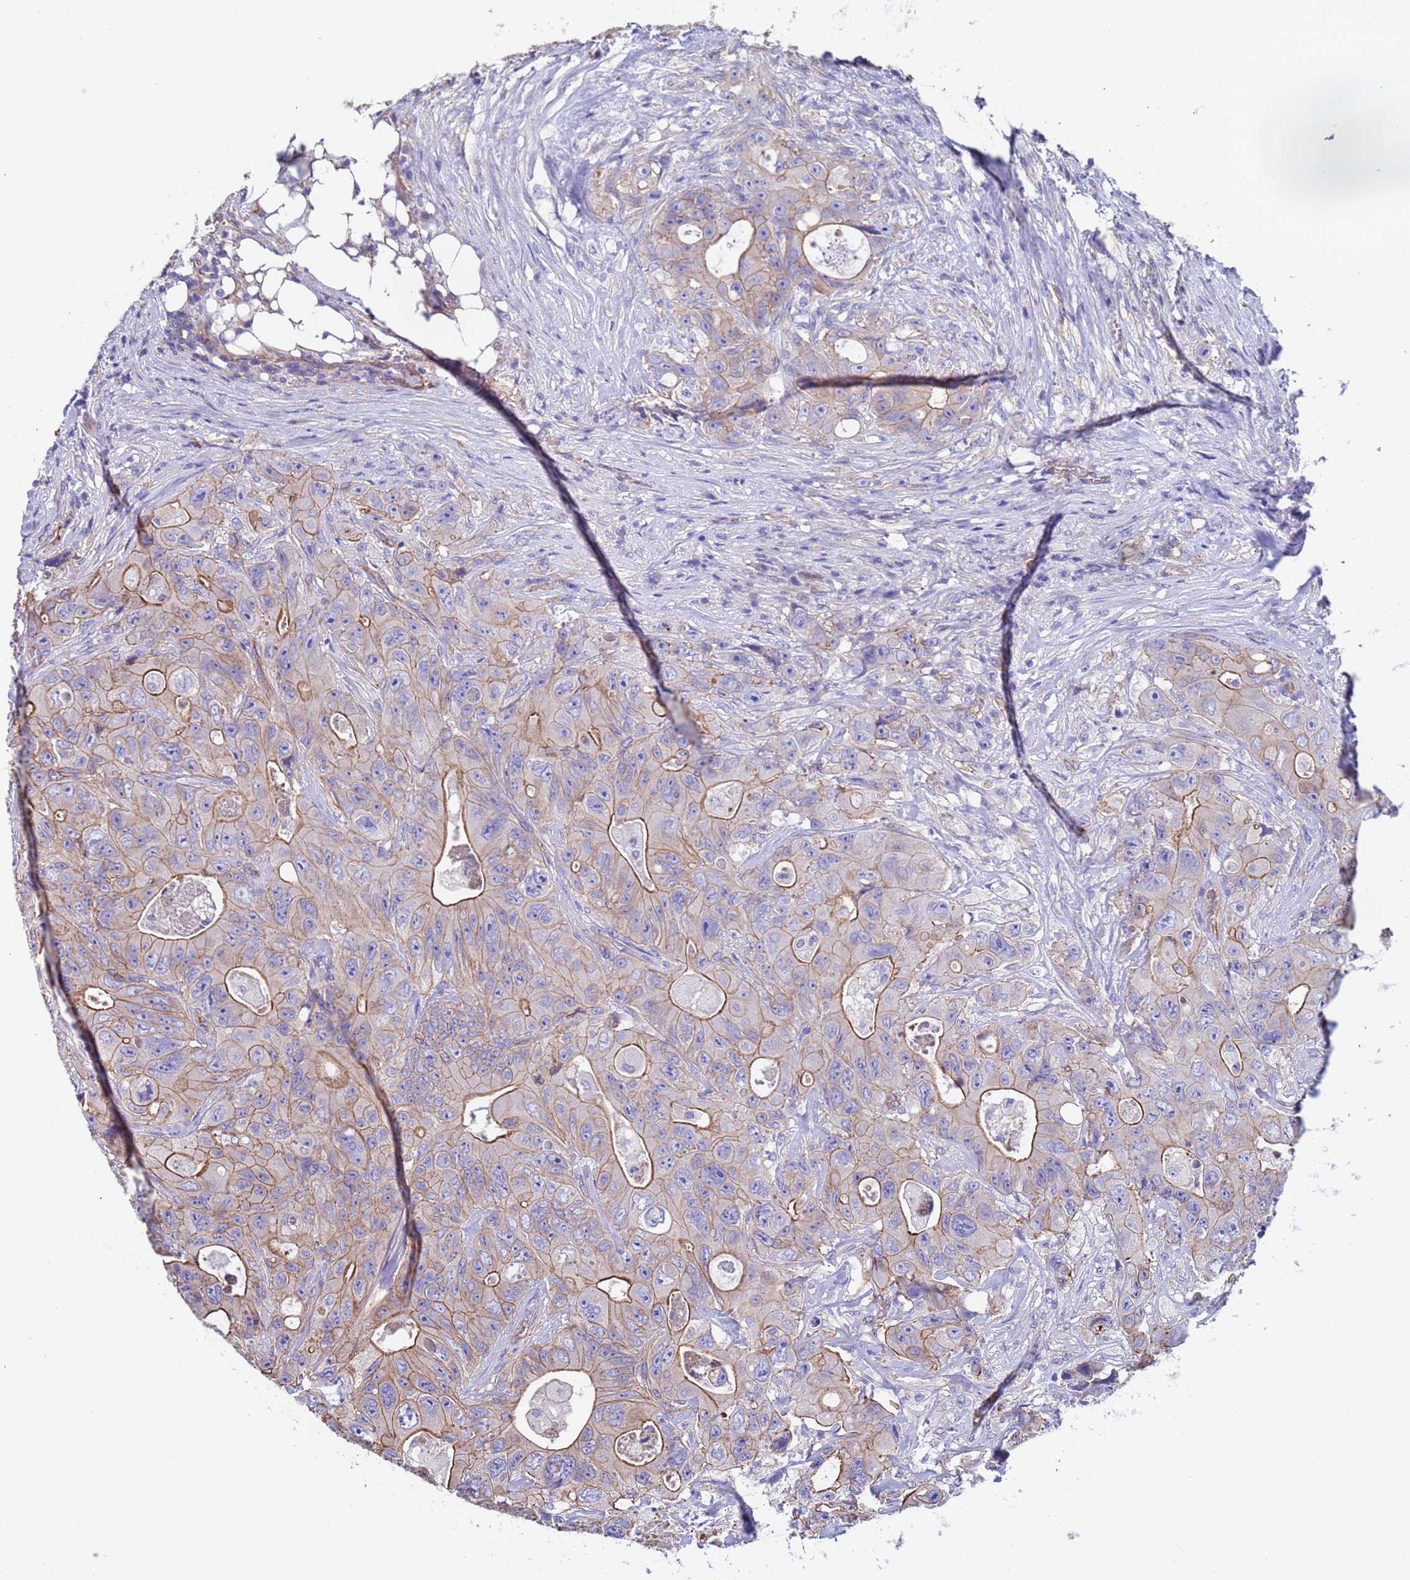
{"staining": {"intensity": "moderate", "quantity": "25%-75%", "location": "cytoplasmic/membranous"}, "tissue": "colorectal cancer", "cell_type": "Tumor cells", "image_type": "cancer", "snomed": [{"axis": "morphology", "description": "Adenocarcinoma, NOS"}, {"axis": "topography", "description": "Colon"}], "caption": "High-magnification brightfield microscopy of adenocarcinoma (colorectal) stained with DAB (3,3'-diaminobenzidine) (brown) and counterstained with hematoxylin (blue). tumor cells exhibit moderate cytoplasmic/membranous staining is appreciated in approximately25%-75% of cells.", "gene": "ZNF248", "patient": {"sex": "female", "age": 46}}